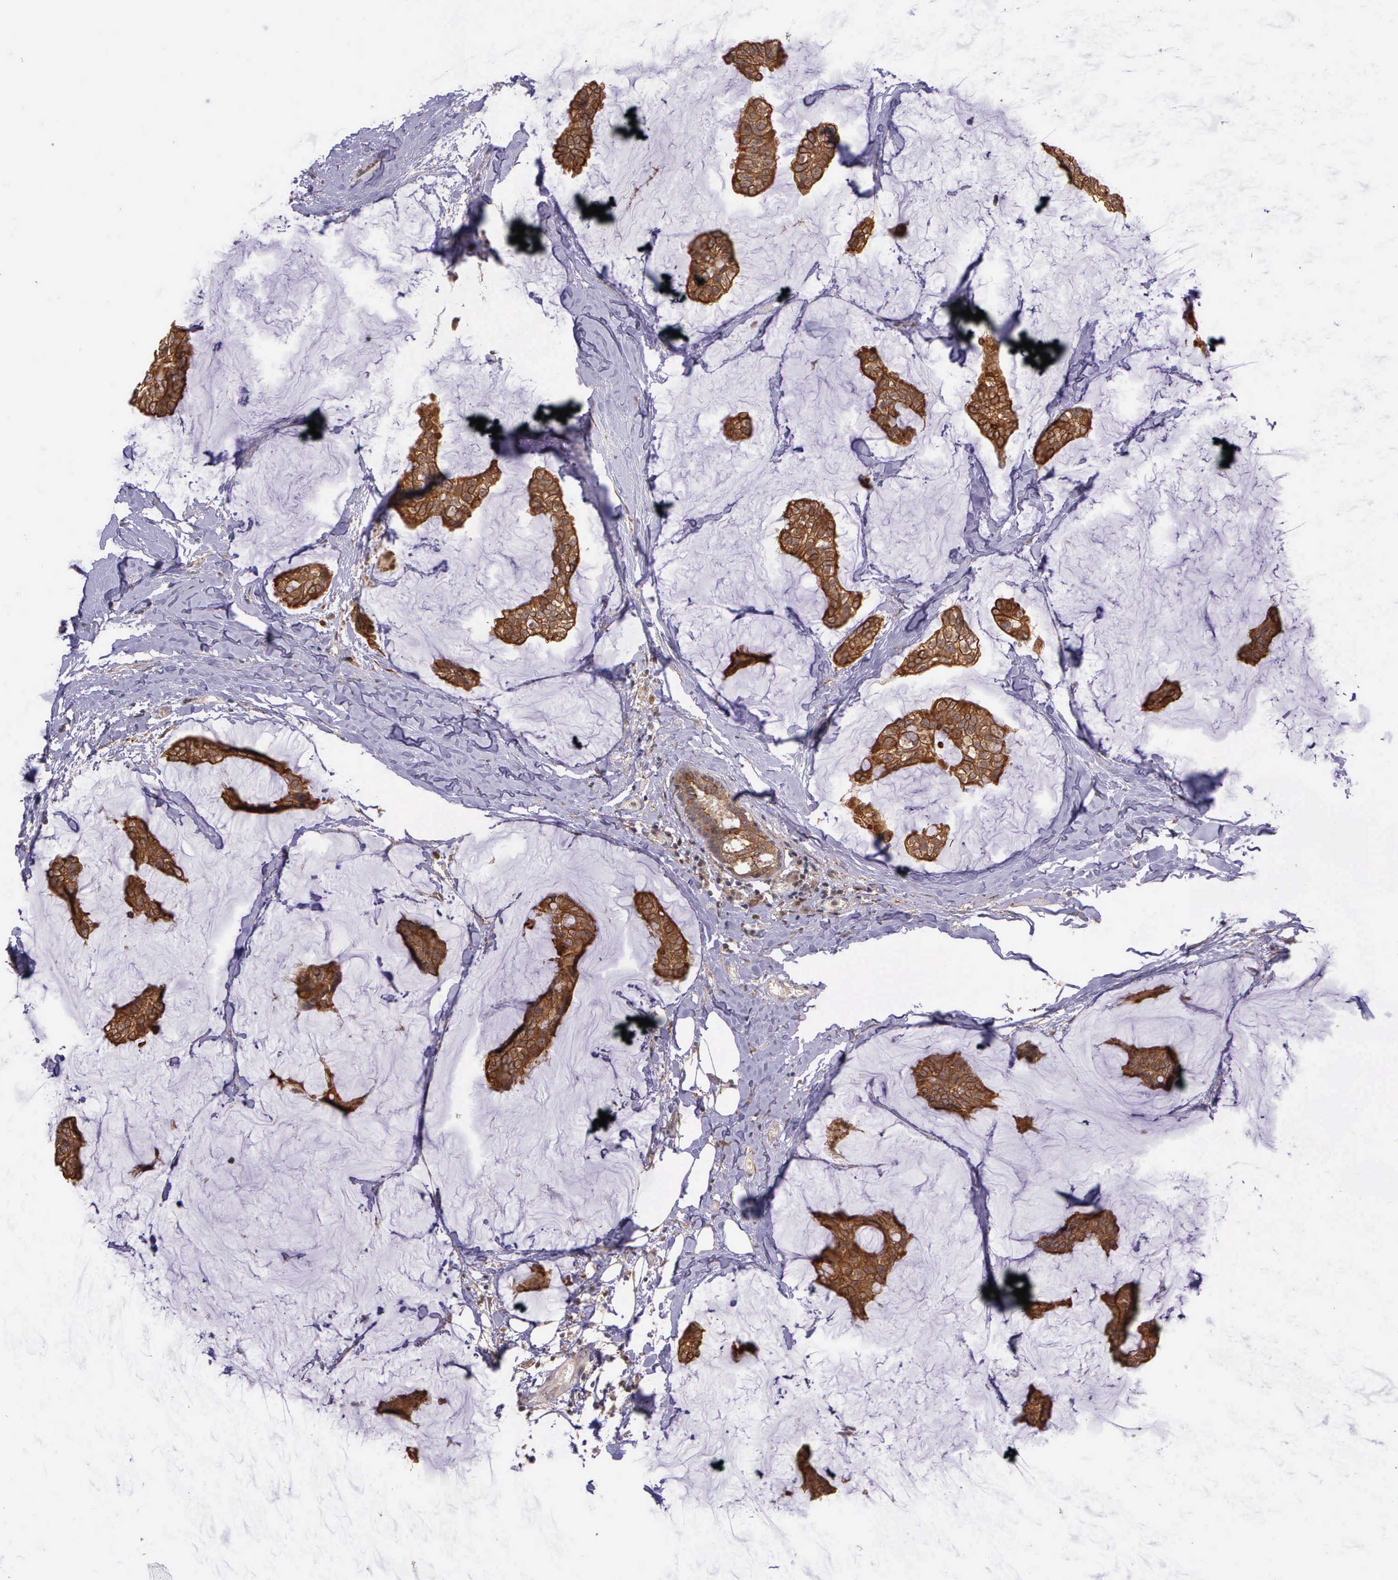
{"staining": {"intensity": "strong", "quantity": ">75%", "location": "cytoplasmic/membranous"}, "tissue": "breast cancer", "cell_type": "Tumor cells", "image_type": "cancer", "snomed": [{"axis": "morphology", "description": "Duct carcinoma"}, {"axis": "topography", "description": "Breast"}], "caption": "Protein analysis of infiltrating ductal carcinoma (breast) tissue shows strong cytoplasmic/membranous expression in approximately >75% of tumor cells.", "gene": "PRICKLE3", "patient": {"sex": "female", "age": 93}}